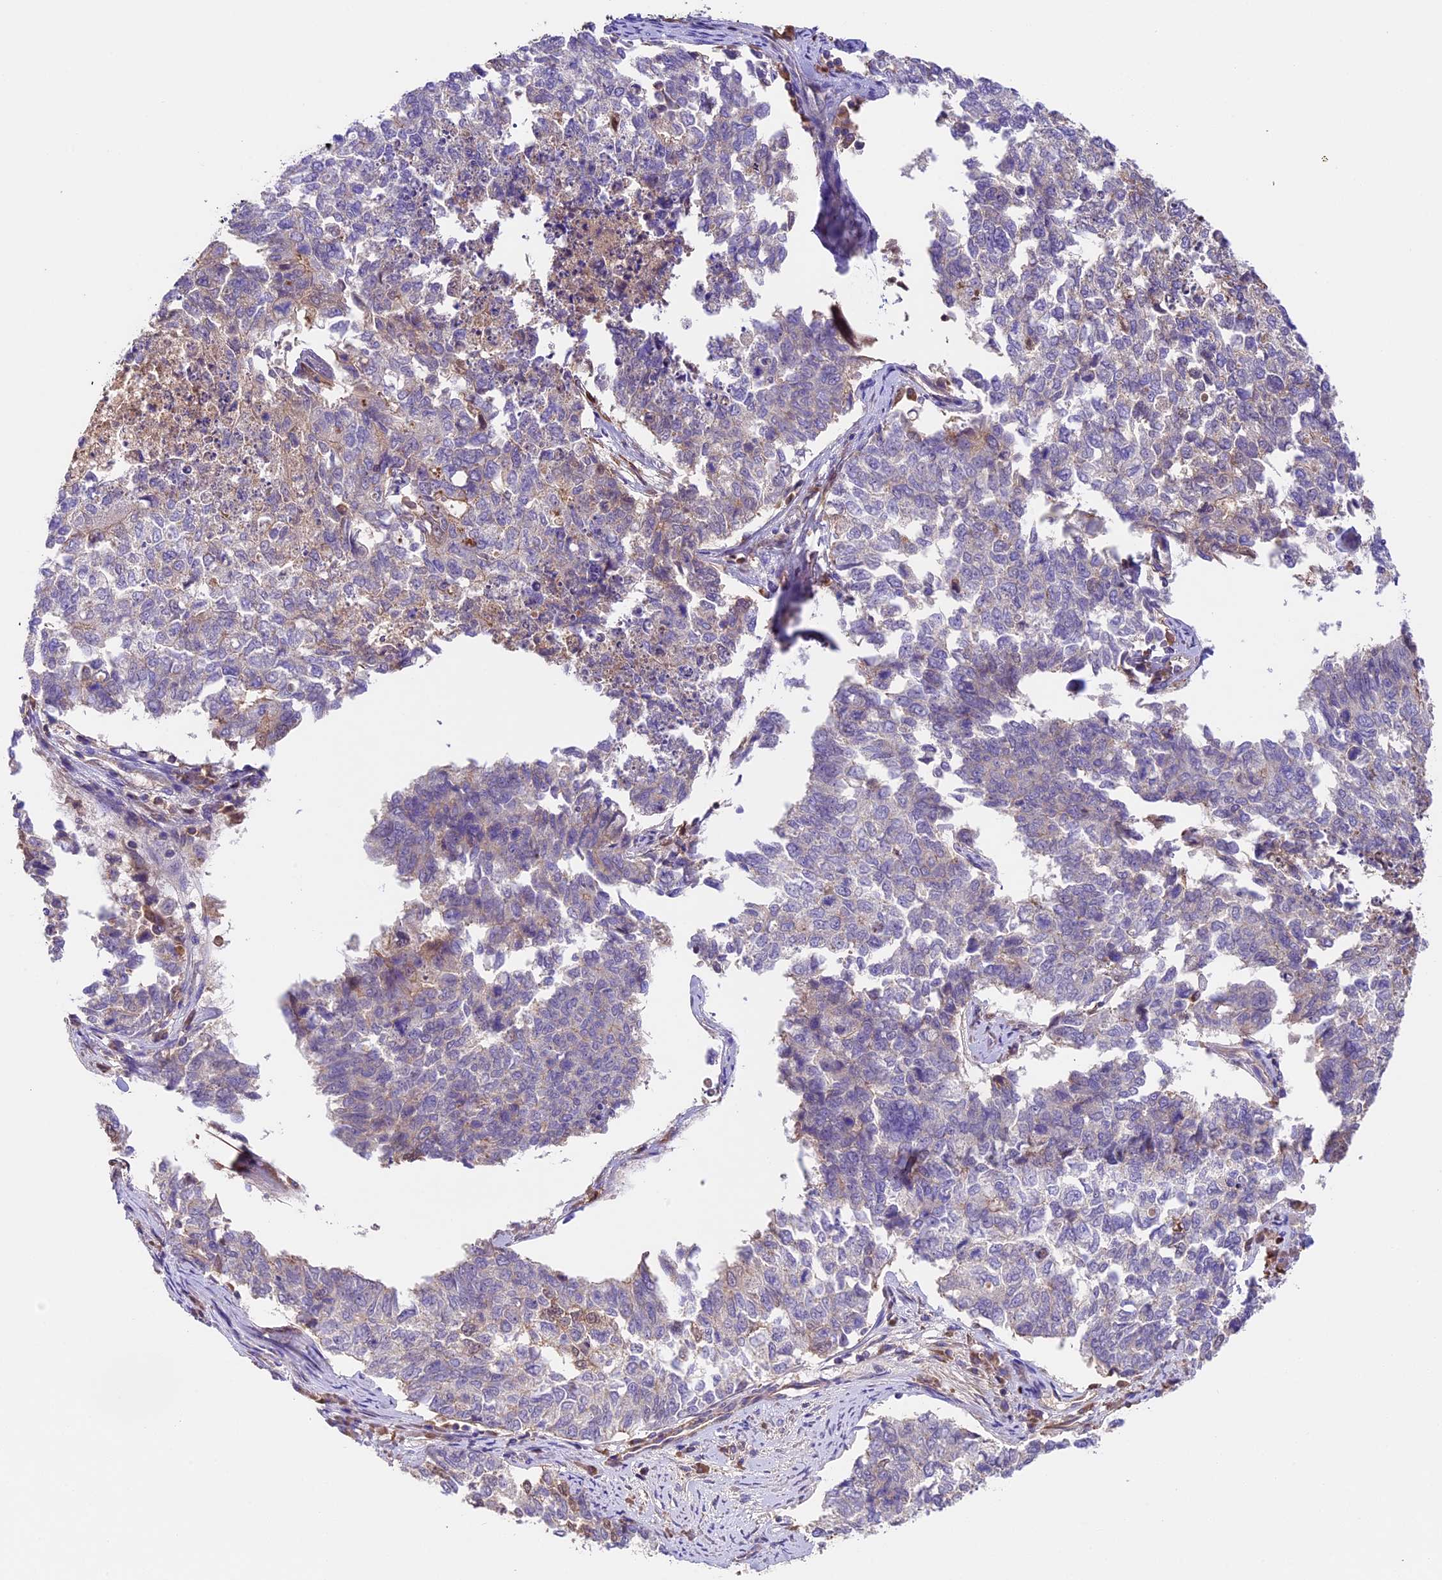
{"staining": {"intensity": "negative", "quantity": "none", "location": "none"}, "tissue": "cervical cancer", "cell_type": "Tumor cells", "image_type": "cancer", "snomed": [{"axis": "morphology", "description": "Squamous cell carcinoma, NOS"}, {"axis": "topography", "description": "Cervix"}], "caption": "Image shows no significant protein positivity in tumor cells of cervical cancer (squamous cell carcinoma).", "gene": "TBC1D1", "patient": {"sex": "female", "age": 63}}